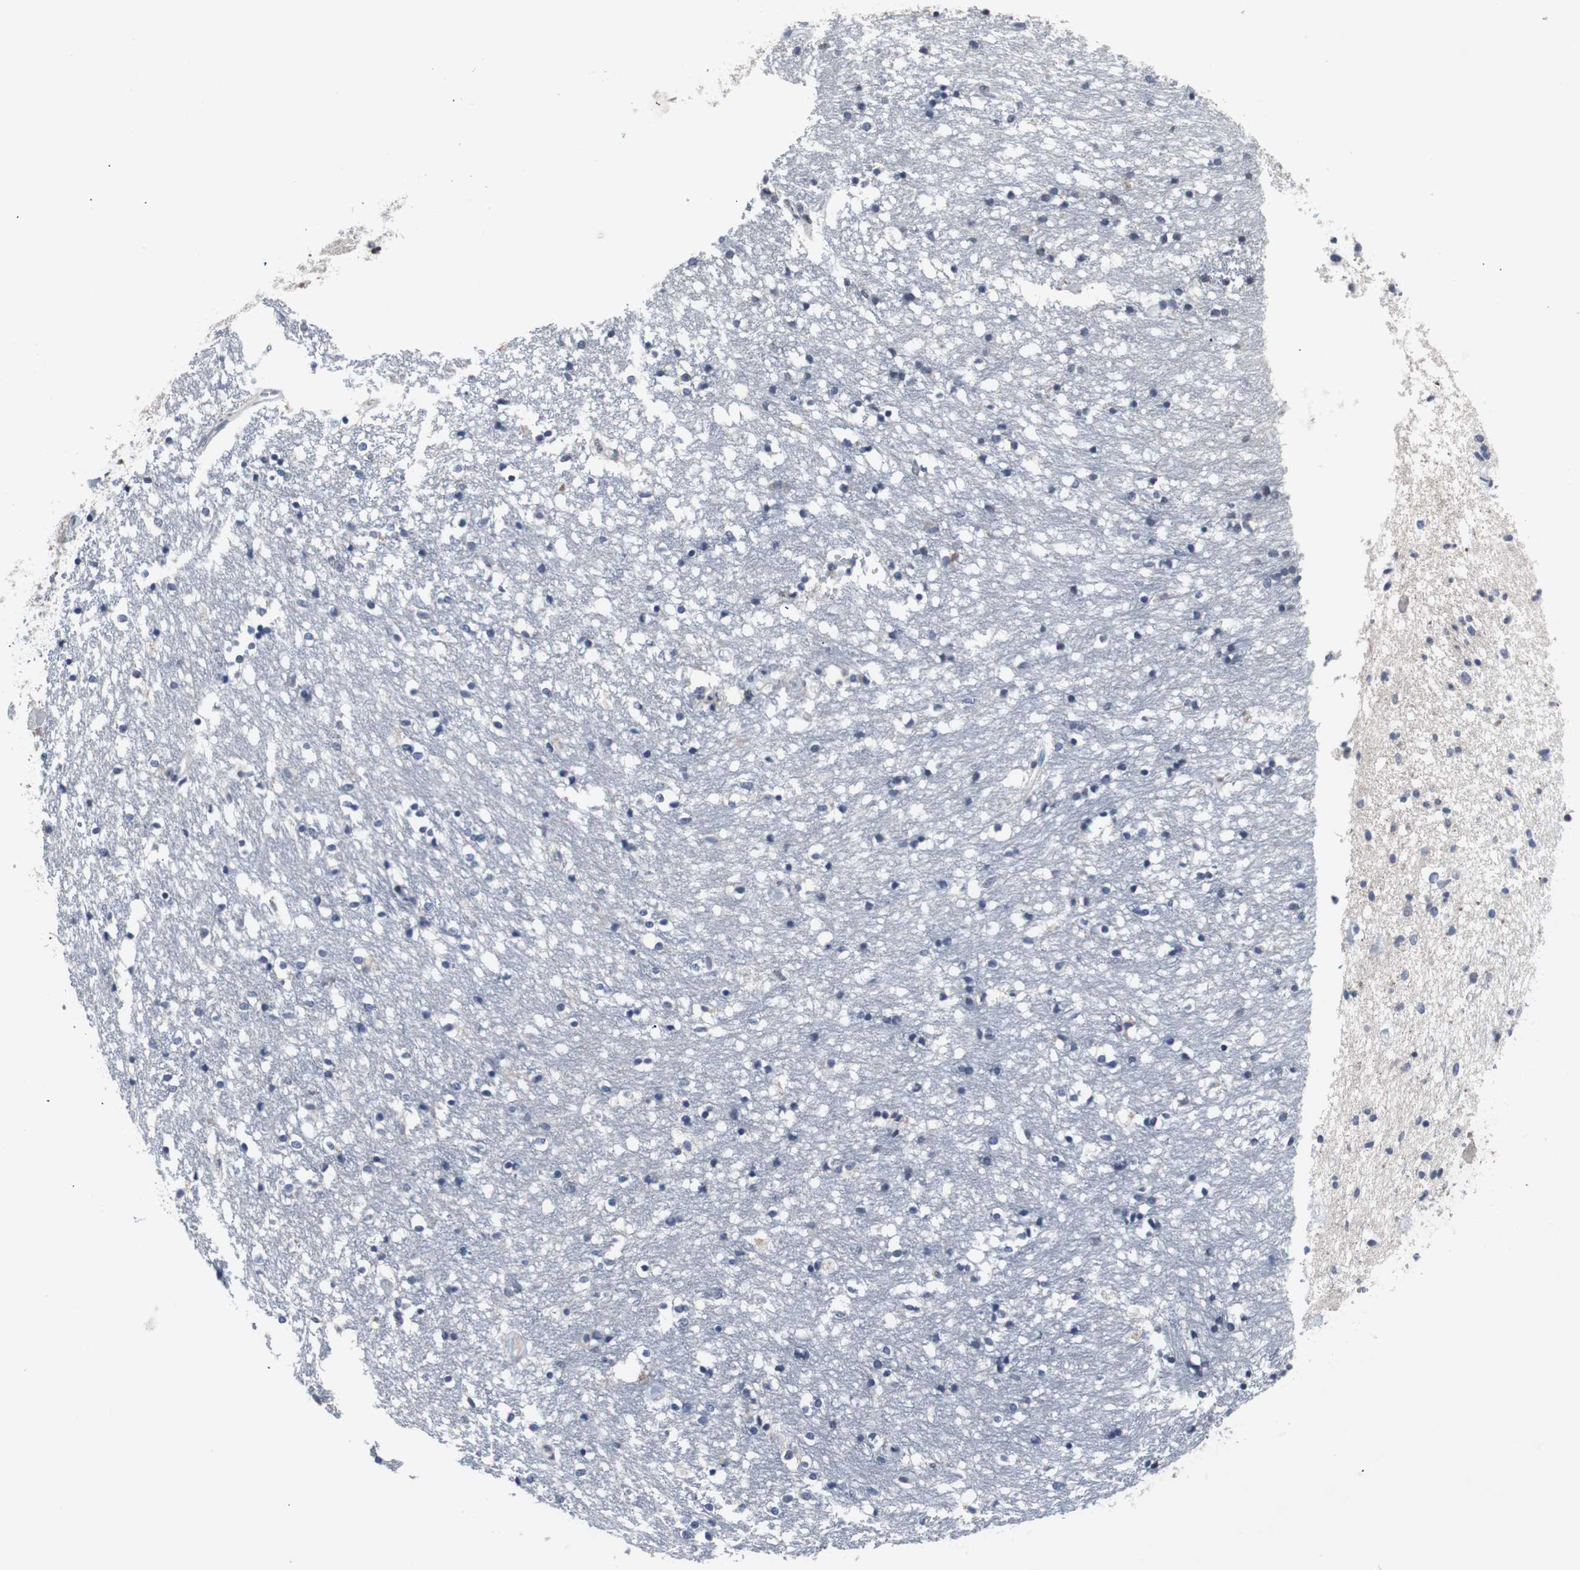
{"staining": {"intensity": "negative", "quantity": "none", "location": "none"}, "tissue": "caudate", "cell_type": "Glial cells", "image_type": "normal", "snomed": [{"axis": "morphology", "description": "Normal tissue, NOS"}, {"axis": "topography", "description": "Lateral ventricle wall"}], "caption": "A high-resolution histopathology image shows immunohistochemistry staining of benign caudate, which demonstrates no significant staining in glial cells.", "gene": "RBM47", "patient": {"sex": "female", "age": 54}}